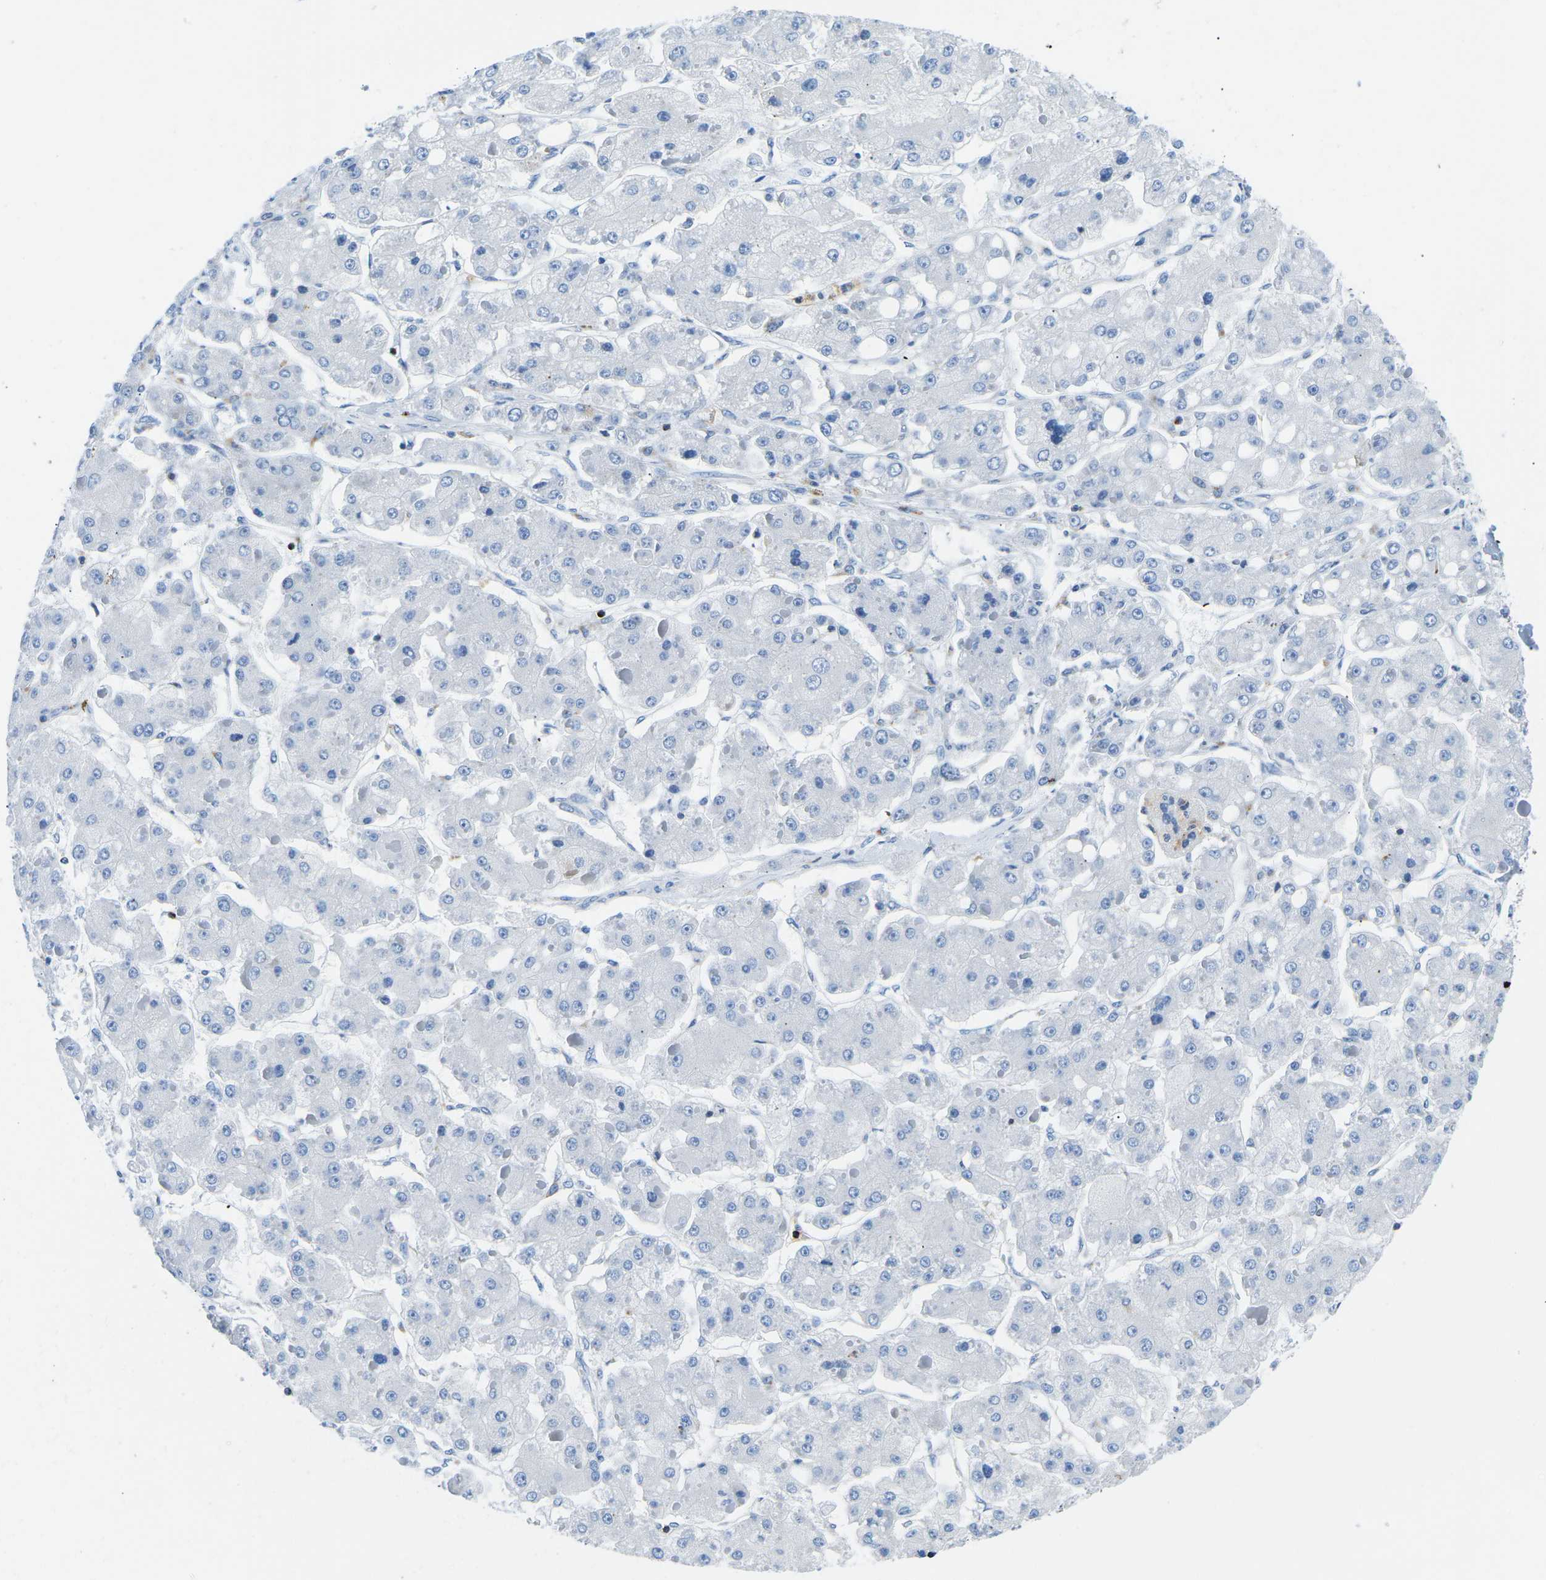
{"staining": {"intensity": "negative", "quantity": "none", "location": "none"}, "tissue": "liver cancer", "cell_type": "Tumor cells", "image_type": "cancer", "snomed": [{"axis": "morphology", "description": "Carcinoma, Hepatocellular, NOS"}, {"axis": "topography", "description": "Liver"}], "caption": "Protein analysis of hepatocellular carcinoma (liver) reveals no significant staining in tumor cells.", "gene": "MC4R", "patient": {"sex": "female", "age": 73}}